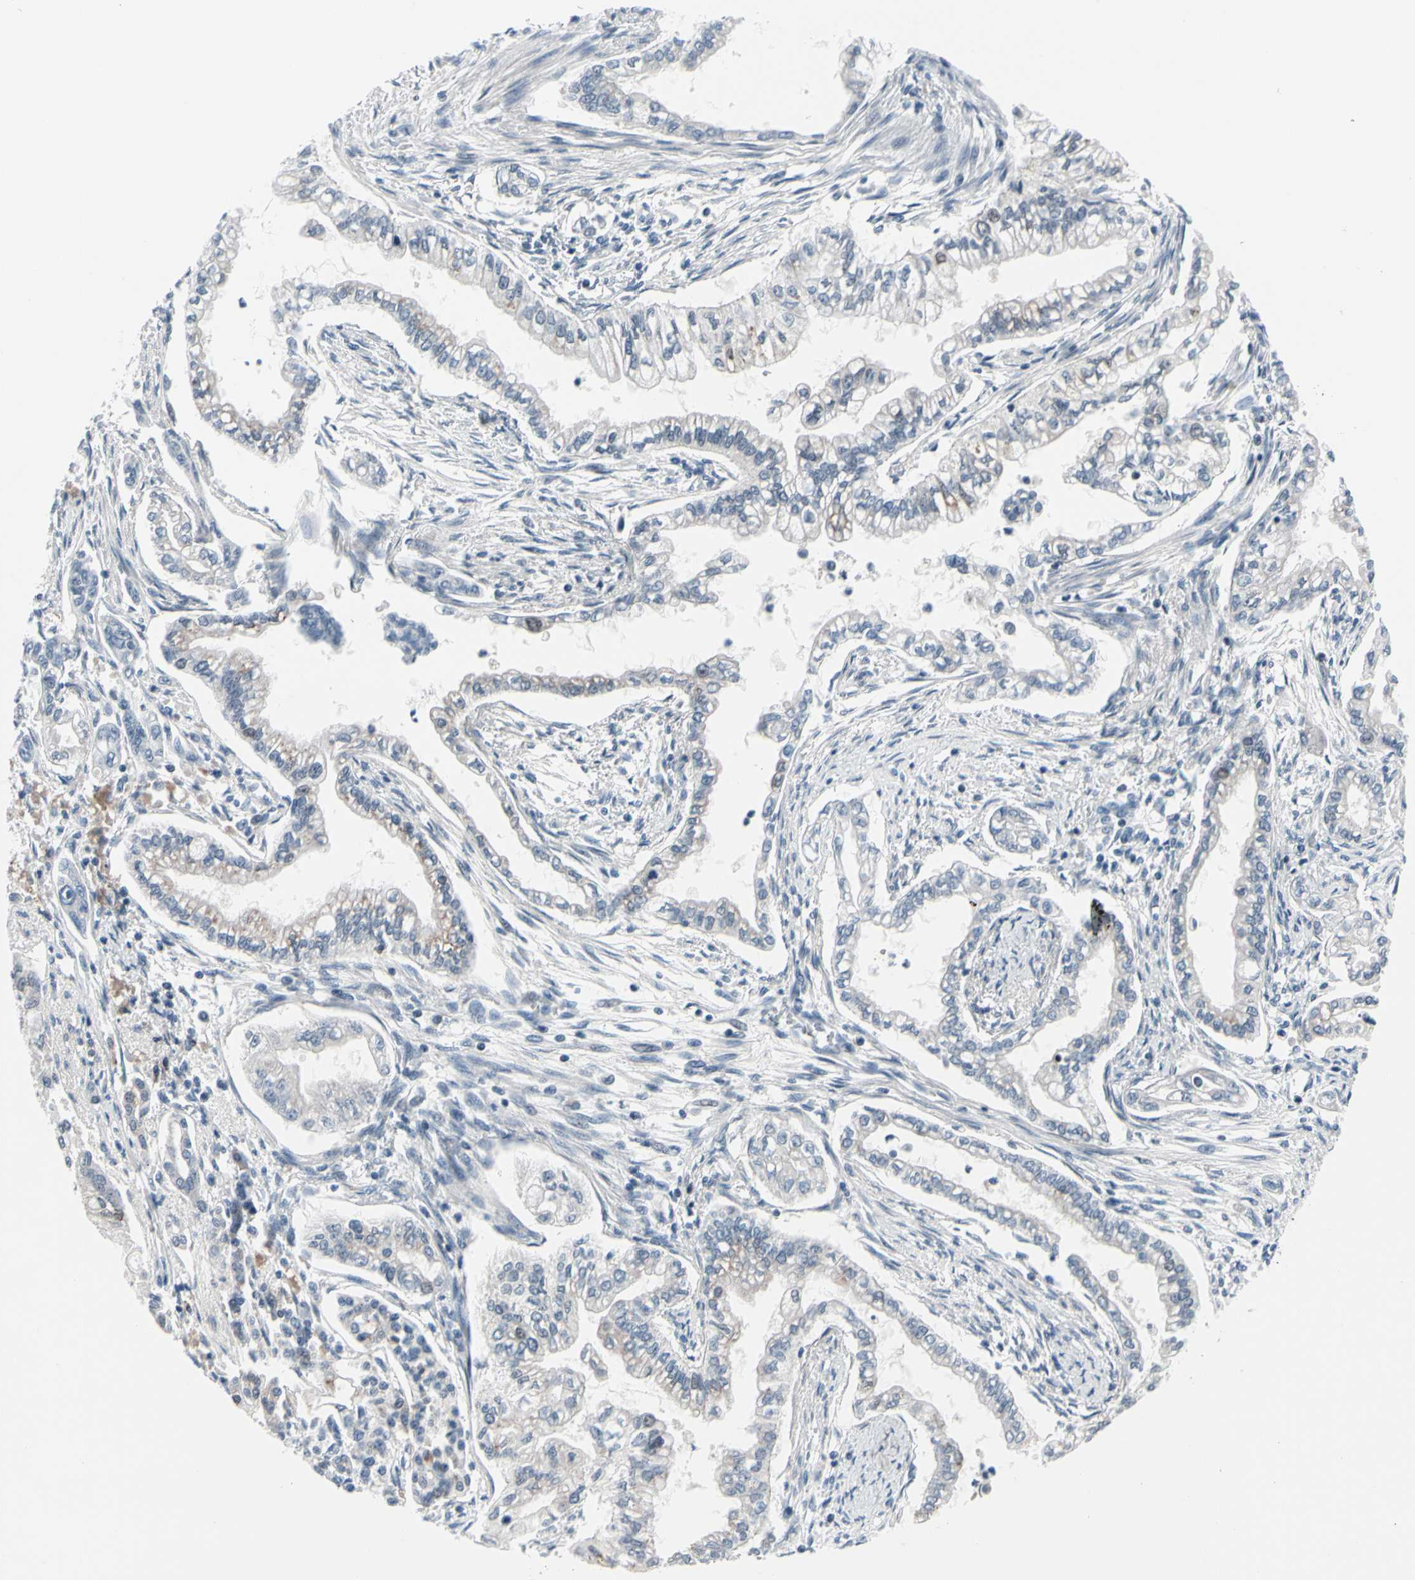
{"staining": {"intensity": "weak", "quantity": "<25%", "location": "cytoplasmic/membranous,nuclear"}, "tissue": "pancreatic cancer", "cell_type": "Tumor cells", "image_type": "cancer", "snomed": [{"axis": "morphology", "description": "Normal tissue, NOS"}, {"axis": "topography", "description": "Pancreas"}], "caption": "IHC histopathology image of human pancreatic cancer stained for a protein (brown), which exhibits no expression in tumor cells. The staining is performed using DAB brown chromogen with nuclei counter-stained in using hematoxylin.", "gene": "TXN", "patient": {"sex": "male", "age": 42}}